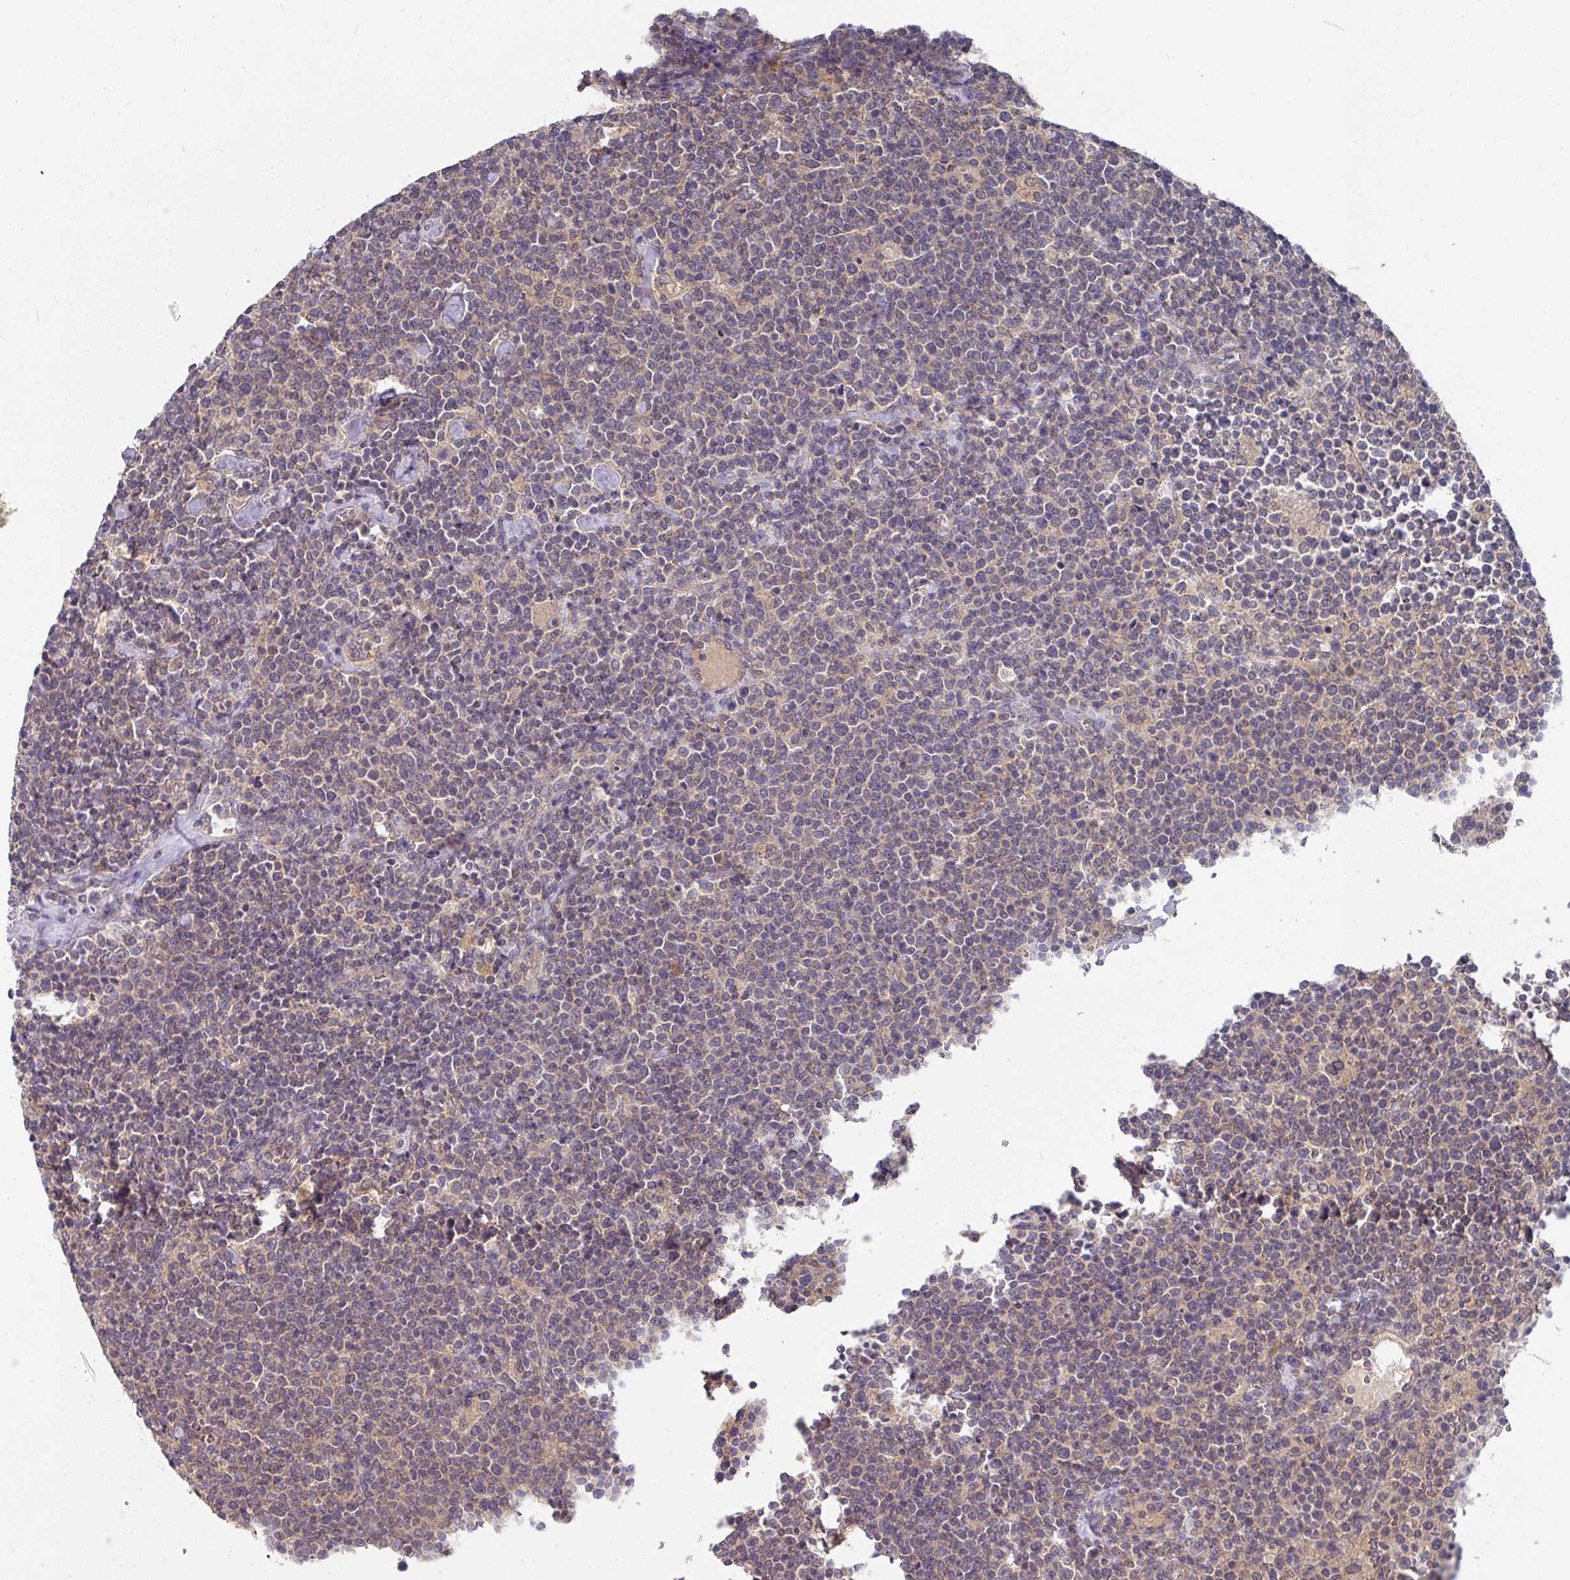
{"staining": {"intensity": "weak", "quantity": "<25%", "location": "cytoplasmic/membranous"}, "tissue": "lymphoma", "cell_type": "Tumor cells", "image_type": "cancer", "snomed": [{"axis": "morphology", "description": "Malignant lymphoma, non-Hodgkin's type, High grade"}, {"axis": "topography", "description": "Lymph node"}], "caption": "Lymphoma stained for a protein using IHC reveals no positivity tumor cells.", "gene": "EXTL3", "patient": {"sex": "male", "age": 61}}